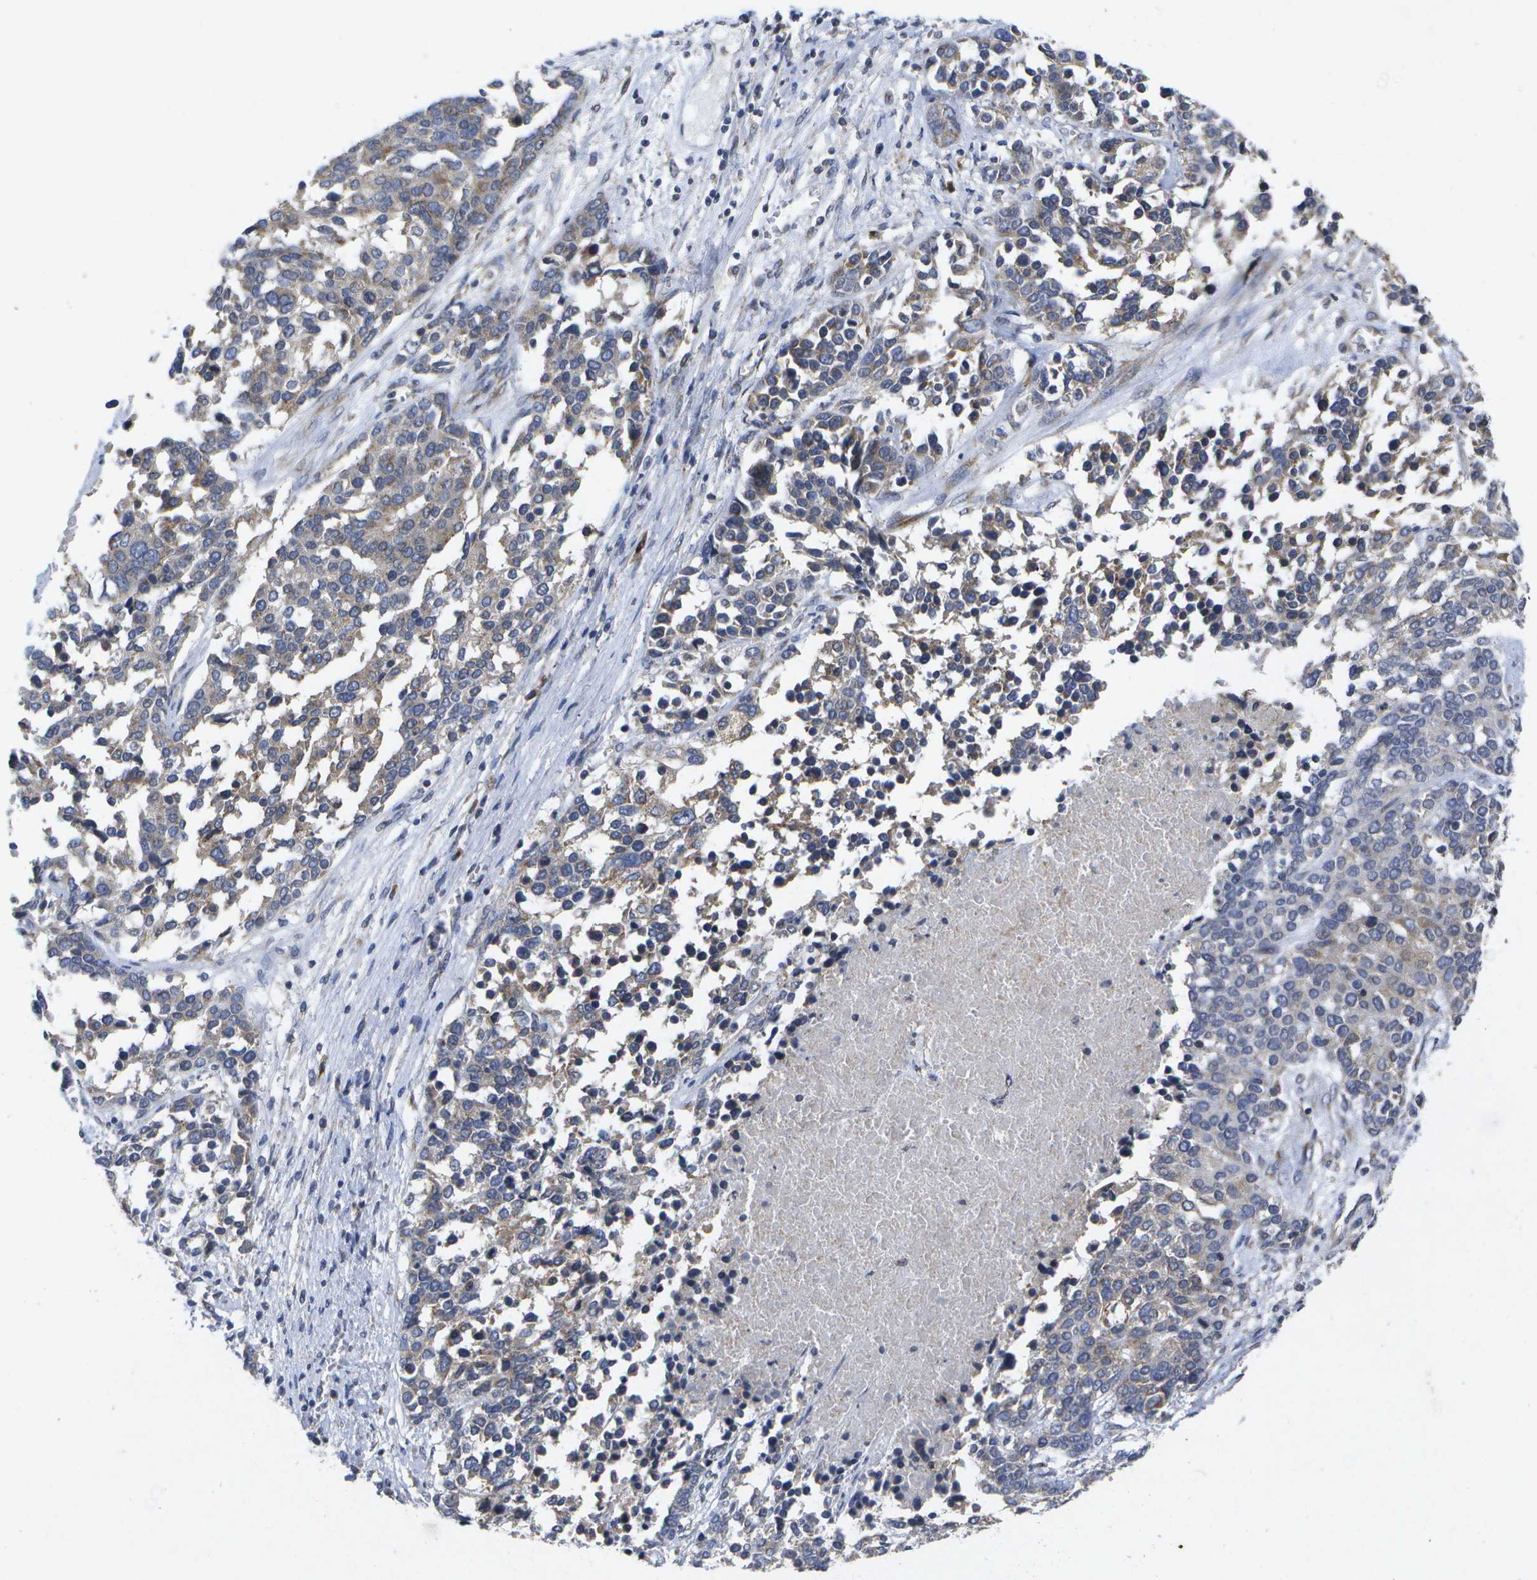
{"staining": {"intensity": "weak", "quantity": "<25%", "location": "cytoplasmic/membranous"}, "tissue": "ovarian cancer", "cell_type": "Tumor cells", "image_type": "cancer", "snomed": [{"axis": "morphology", "description": "Cystadenocarcinoma, serous, NOS"}, {"axis": "topography", "description": "Ovary"}], "caption": "IHC image of ovarian cancer stained for a protein (brown), which shows no staining in tumor cells. Nuclei are stained in blue.", "gene": "KDELR1", "patient": {"sex": "female", "age": 44}}